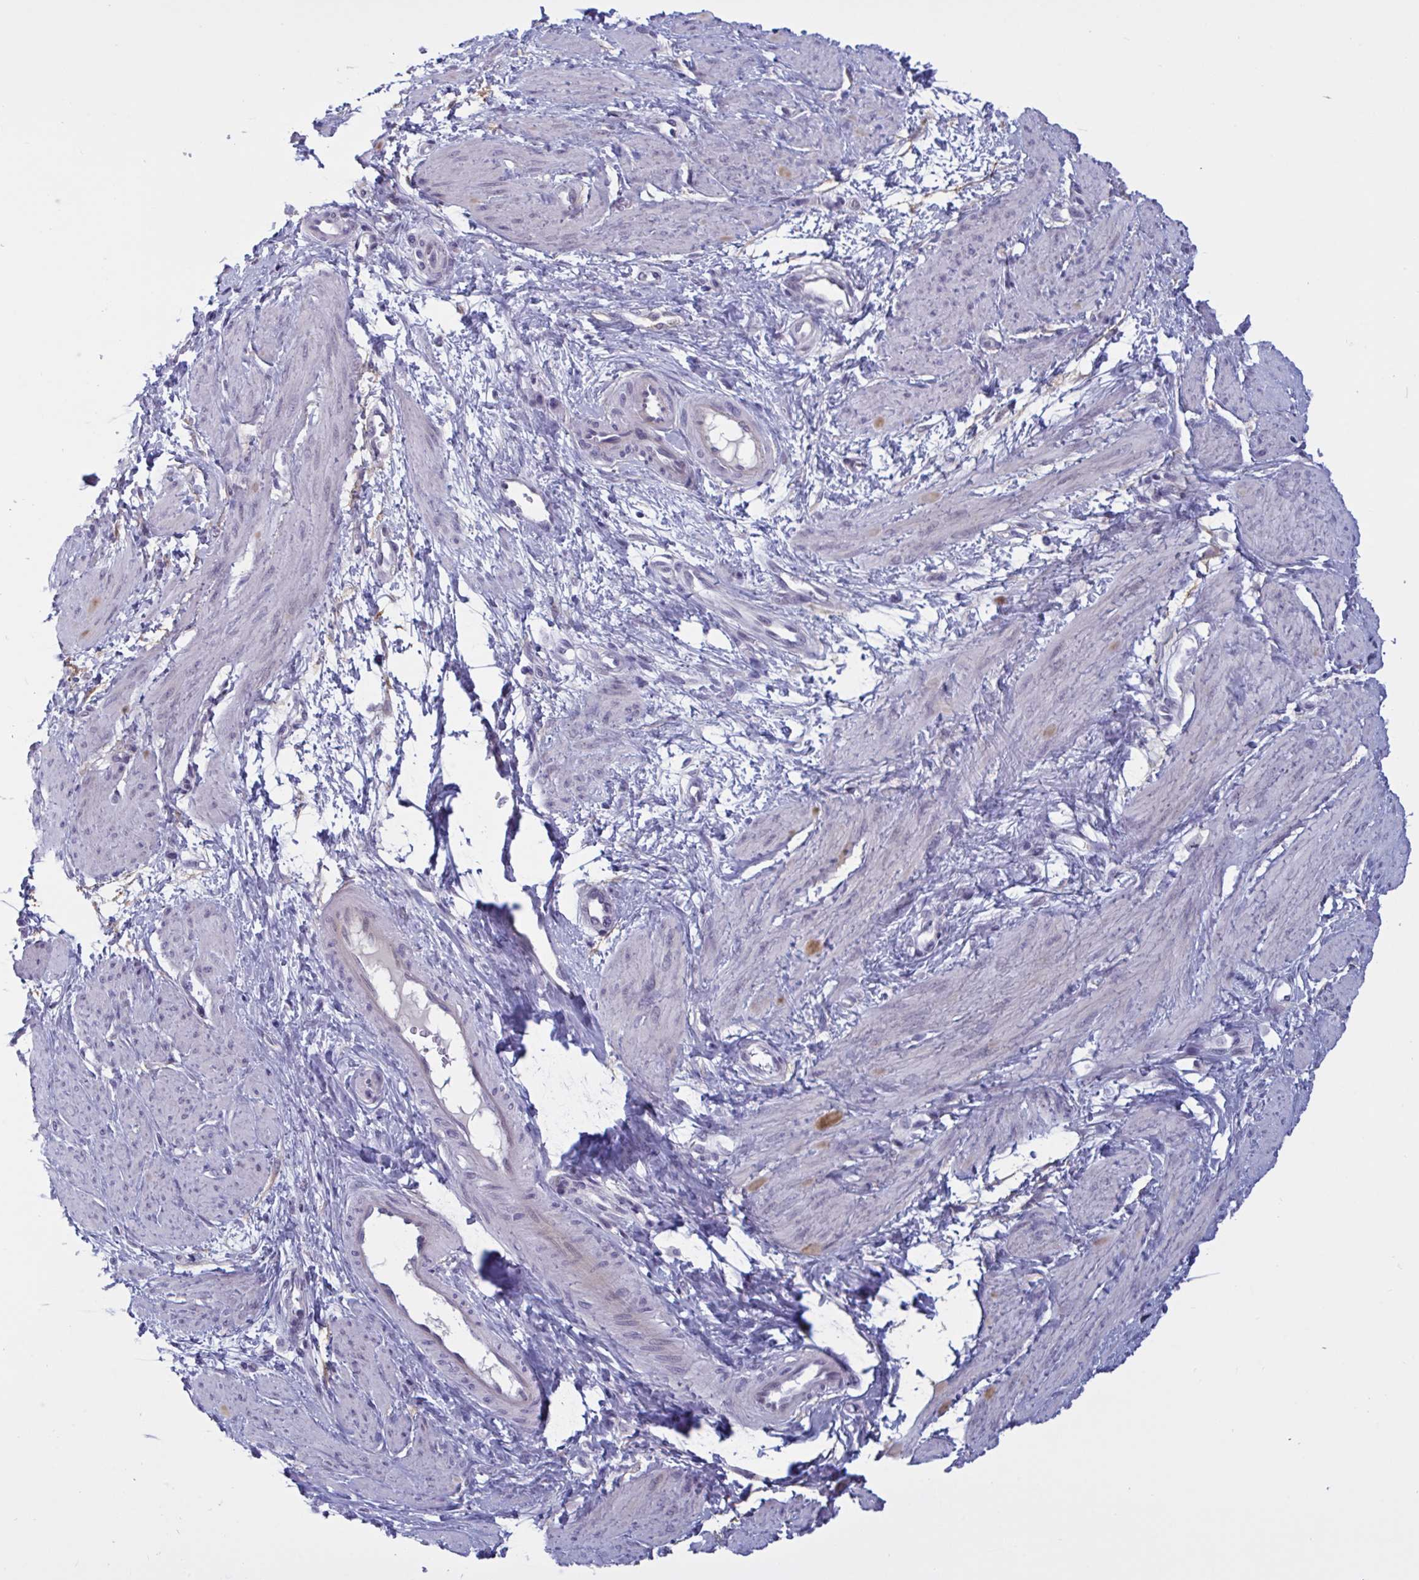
{"staining": {"intensity": "negative", "quantity": "none", "location": "none"}, "tissue": "smooth muscle", "cell_type": "Smooth muscle cells", "image_type": "normal", "snomed": [{"axis": "morphology", "description": "Normal tissue, NOS"}, {"axis": "topography", "description": "Smooth muscle"}, {"axis": "topography", "description": "Uterus"}], "caption": "A photomicrograph of human smooth muscle is negative for staining in smooth muscle cells.", "gene": "TCEAL8", "patient": {"sex": "female", "age": 39}}